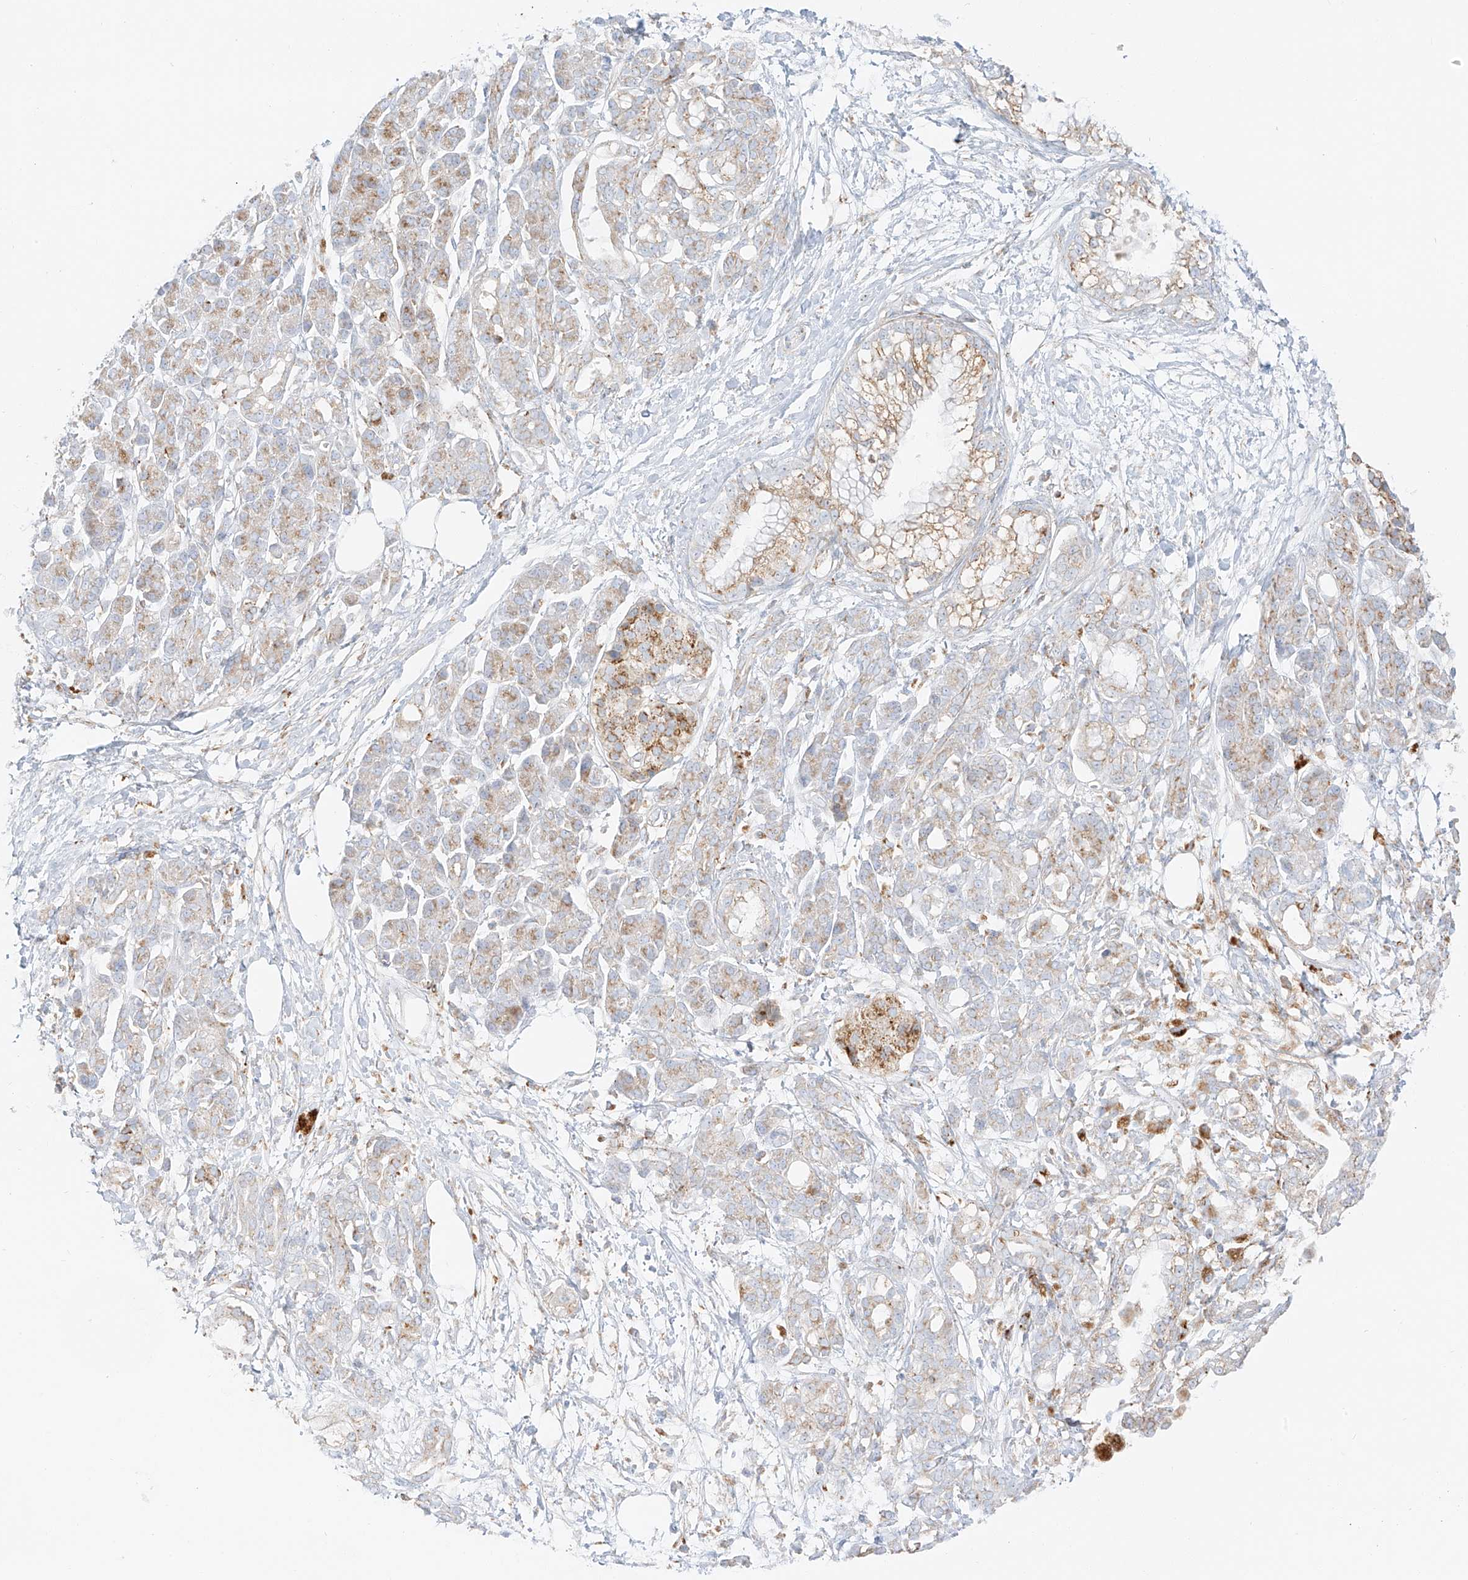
{"staining": {"intensity": "weak", "quantity": ">75%", "location": "cytoplasmic/membranous"}, "tissue": "pancreatic cancer", "cell_type": "Tumor cells", "image_type": "cancer", "snomed": [{"axis": "morphology", "description": "Adenocarcinoma, NOS"}, {"axis": "topography", "description": "Pancreas"}], "caption": "Pancreatic adenocarcinoma tissue exhibits weak cytoplasmic/membranous expression in approximately >75% of tumor cells", "gene": "SLC35F6", "patient": {"sex": "male", "age": 68}}